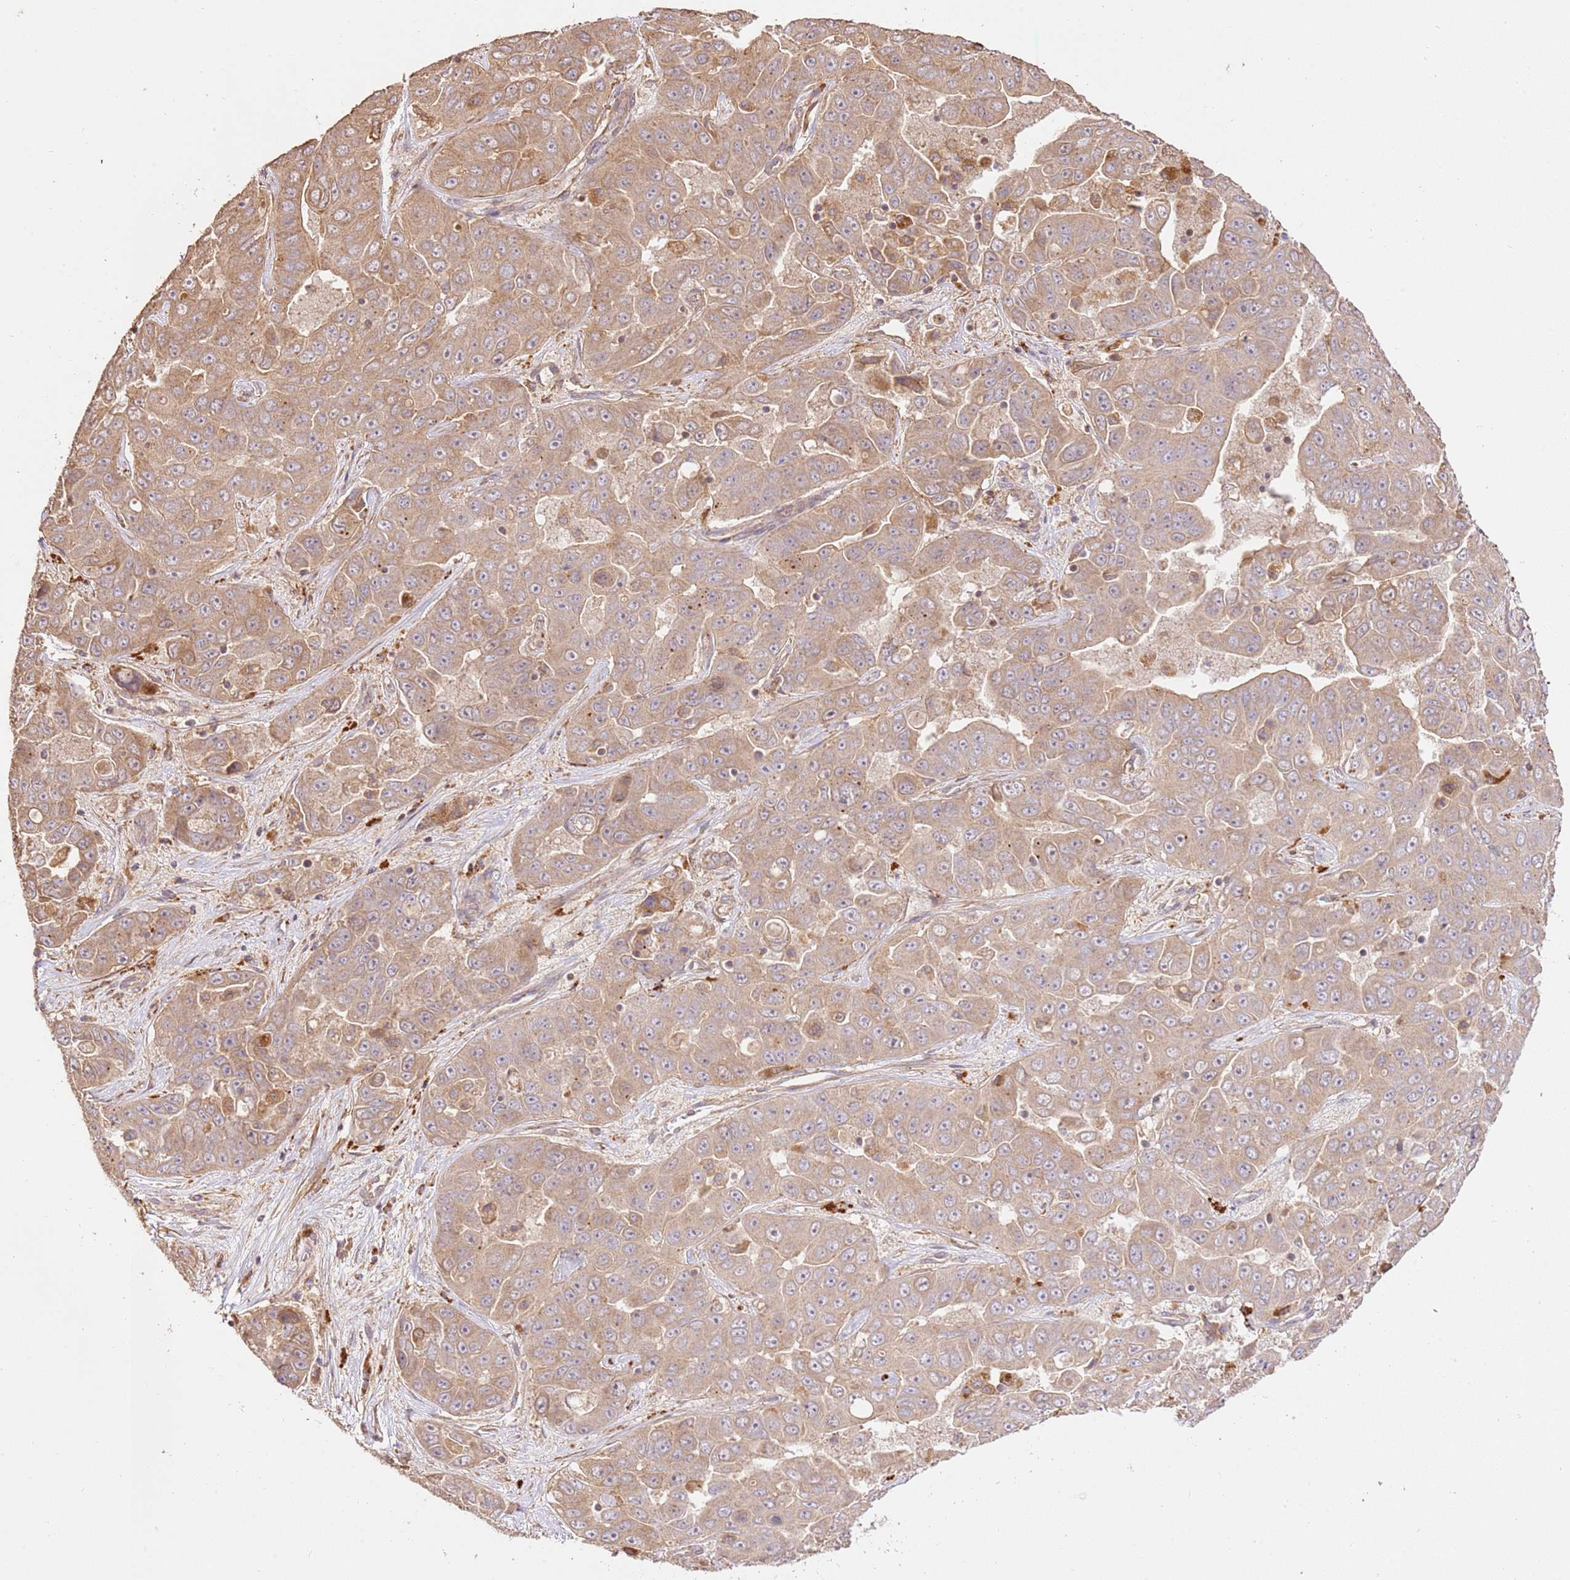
{"staining": {"intensity": "moderate", "quantity": ">75%", "location": "cytoplasmic/membranous"}, "tissue": "liver cancer", "cell_type": "Tumor cells", "image_type": "cancer", "snomed": [{"axis": "morphology", "description": "Cholangiocarcinoma"}, {"axis": "topography", "description": "Liver"}], "caption": "Human liver cancer stained for a protein (brown) reveals moderate cytoplasmic/membranous positive positivity in about >75% of tumor cells.", "gene": "CEP55", "patient": {"sex": "female", "age": 52}}